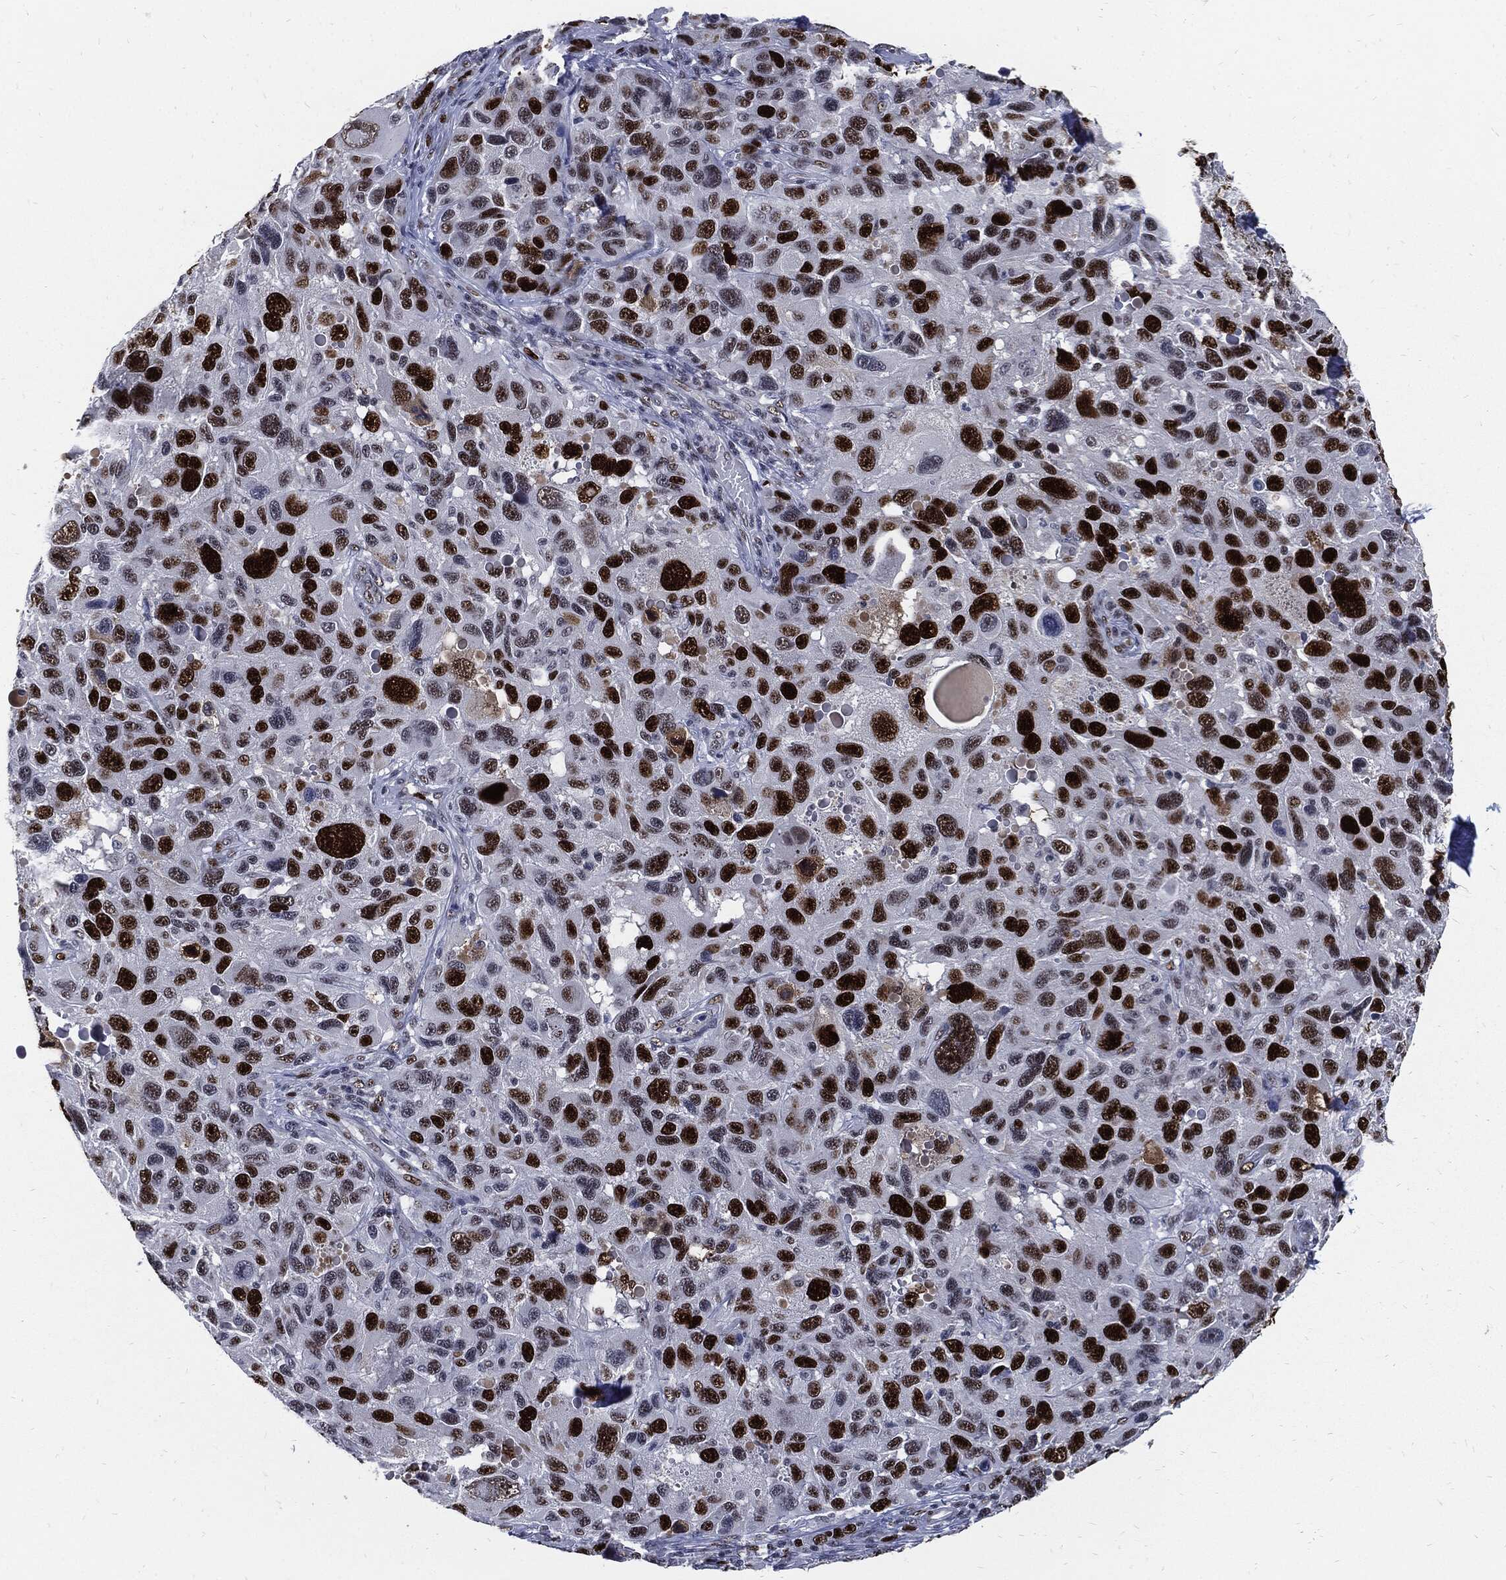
{"staining": {"intensity": "strong", "quantity": ">75%", "location": "nuclear"}, "tissue": "melanoma", "cell_type": "Tumor cells", "image_type": "cancer", "snomed": [{"axis": "morphology", "description": "Malignant melanoma, NOS"}, {"axis": "topography", "description": "Skin"}], "caption": "This image exhibits immunohistochemistry (IHC) staining of malignant melanoma, with high strong nuclear expression in approximately >75% of tumor cells.", "gene": "NBN", "patient": {"sex": "male", "age": 53}}